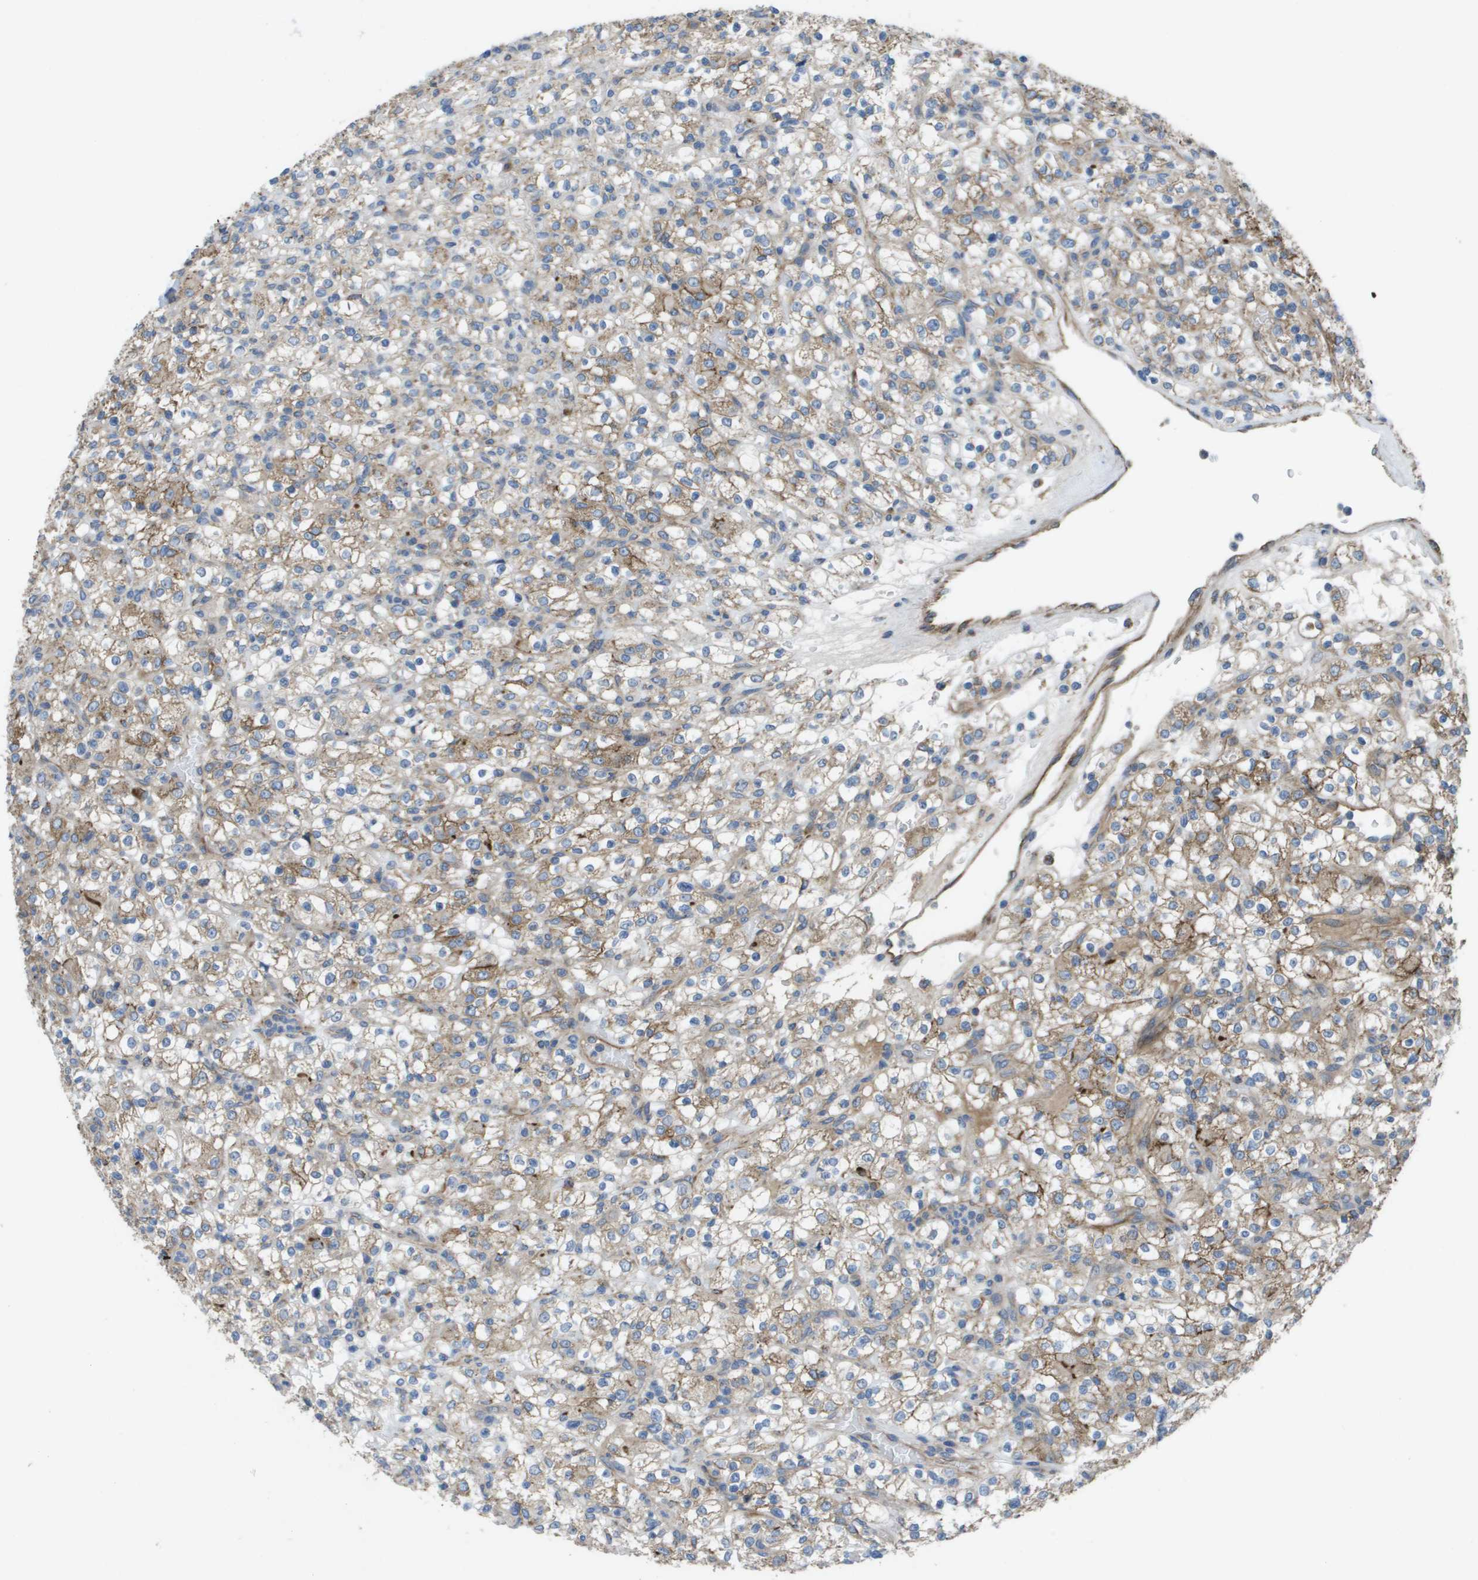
{"staining": {"intensity": "weak", "quantity": ">75%", "location": "cytoplasmic/membranous"}, "tissue": "renal cancer", "cell_type": "Tumor cells", "image_type": "cancer", "snomed": [{"axis": "morphology", "description": "Normal tissue, NOS"}, {"axis": "morphology", "description": "Adenocarcinoma, NOS"}, {"axis": "topography", "description": "Kidney"}], "caption": "This is an image of IHC staining of adenocarcinoma (renal), which shows weak positivity in the cytoplasmic/membranous of tumor cells.", "gene": "CLCN2", "patient": {"sex": "female", "age": 72}}